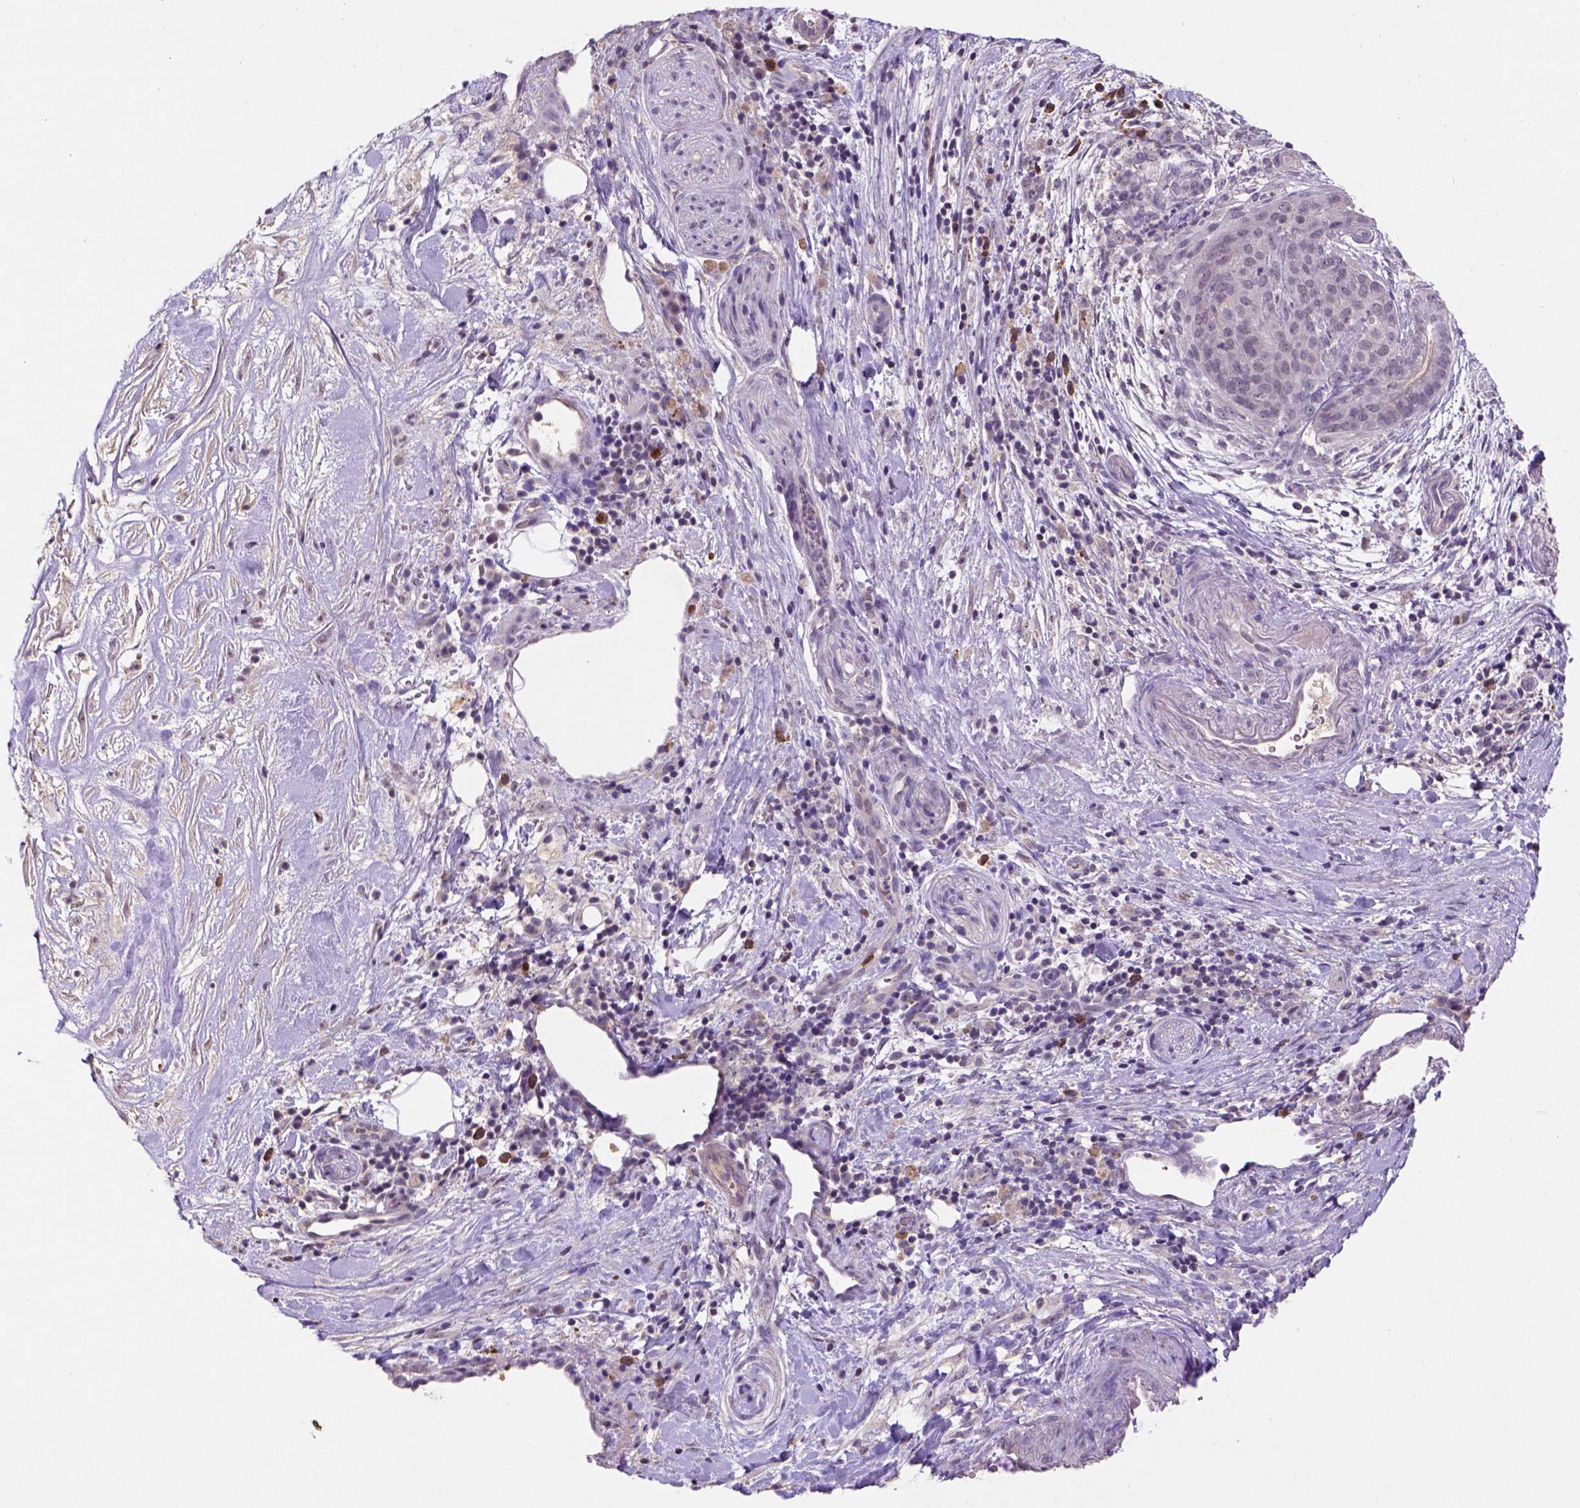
{"staining": {"intensity": "weak", "quantity": ">75%", "location": "cytoplasmic/membranous,nuclear"}, "tissue": "pancreatic cancer", "cell_type": "Tumor cells", "image_type": "cancer", "snomed": [{"axis": "morphology", "description": "Adenocarcinoma, NOS"}, {"axis": "topography", "description": "Pancreas"}], "caption": "Immunohistochemical staining of human pancreatic cancer shows weak cytoplasmic/membranous and nuclear protein positivity in approximately >75% of tumor cells.", "gene": "SCML4", "patient": {"sex": "male", "age": 44}}